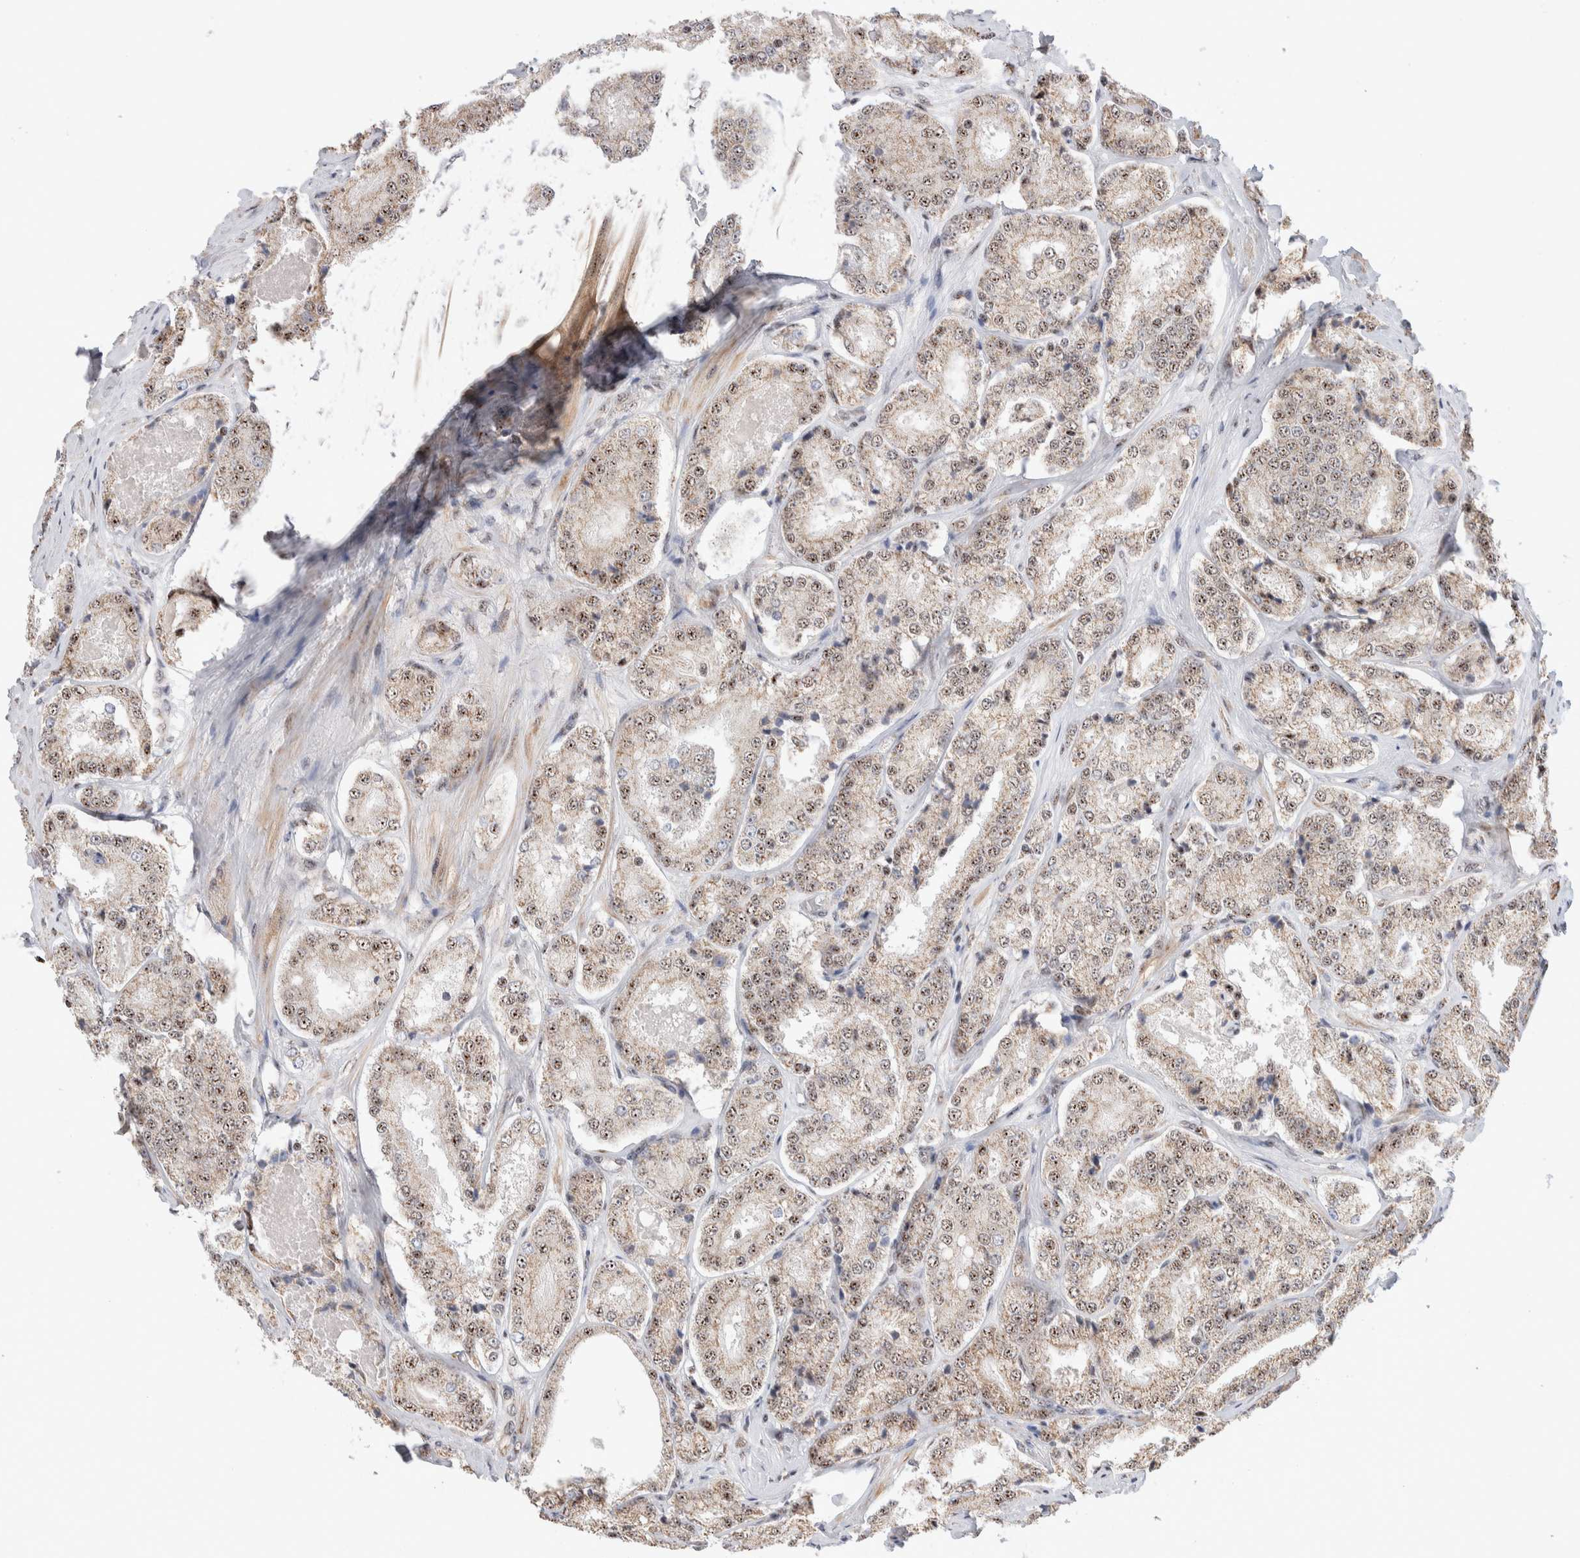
{"staining": {"intensity": "moderate", "quantity": ">75%", "location": "nuclear"}, "tissue": "prostate cancer", "cell_type": "Tumor cells", "image_type": "cancer", "snomed": [{"axis": "morphology", "description": "Adenocarcinoma, High grade"}, {"axis": "topography", "description": "Prostate"}], "caption": "Prostate cancer (high-grade adenocarcinoma) stained for a protein (brown) reveals moderate nuclear positive expression in about >75% of tumor cells.", "gene": "ZNF695", "patient": {"sex": "male", "age": 65}}